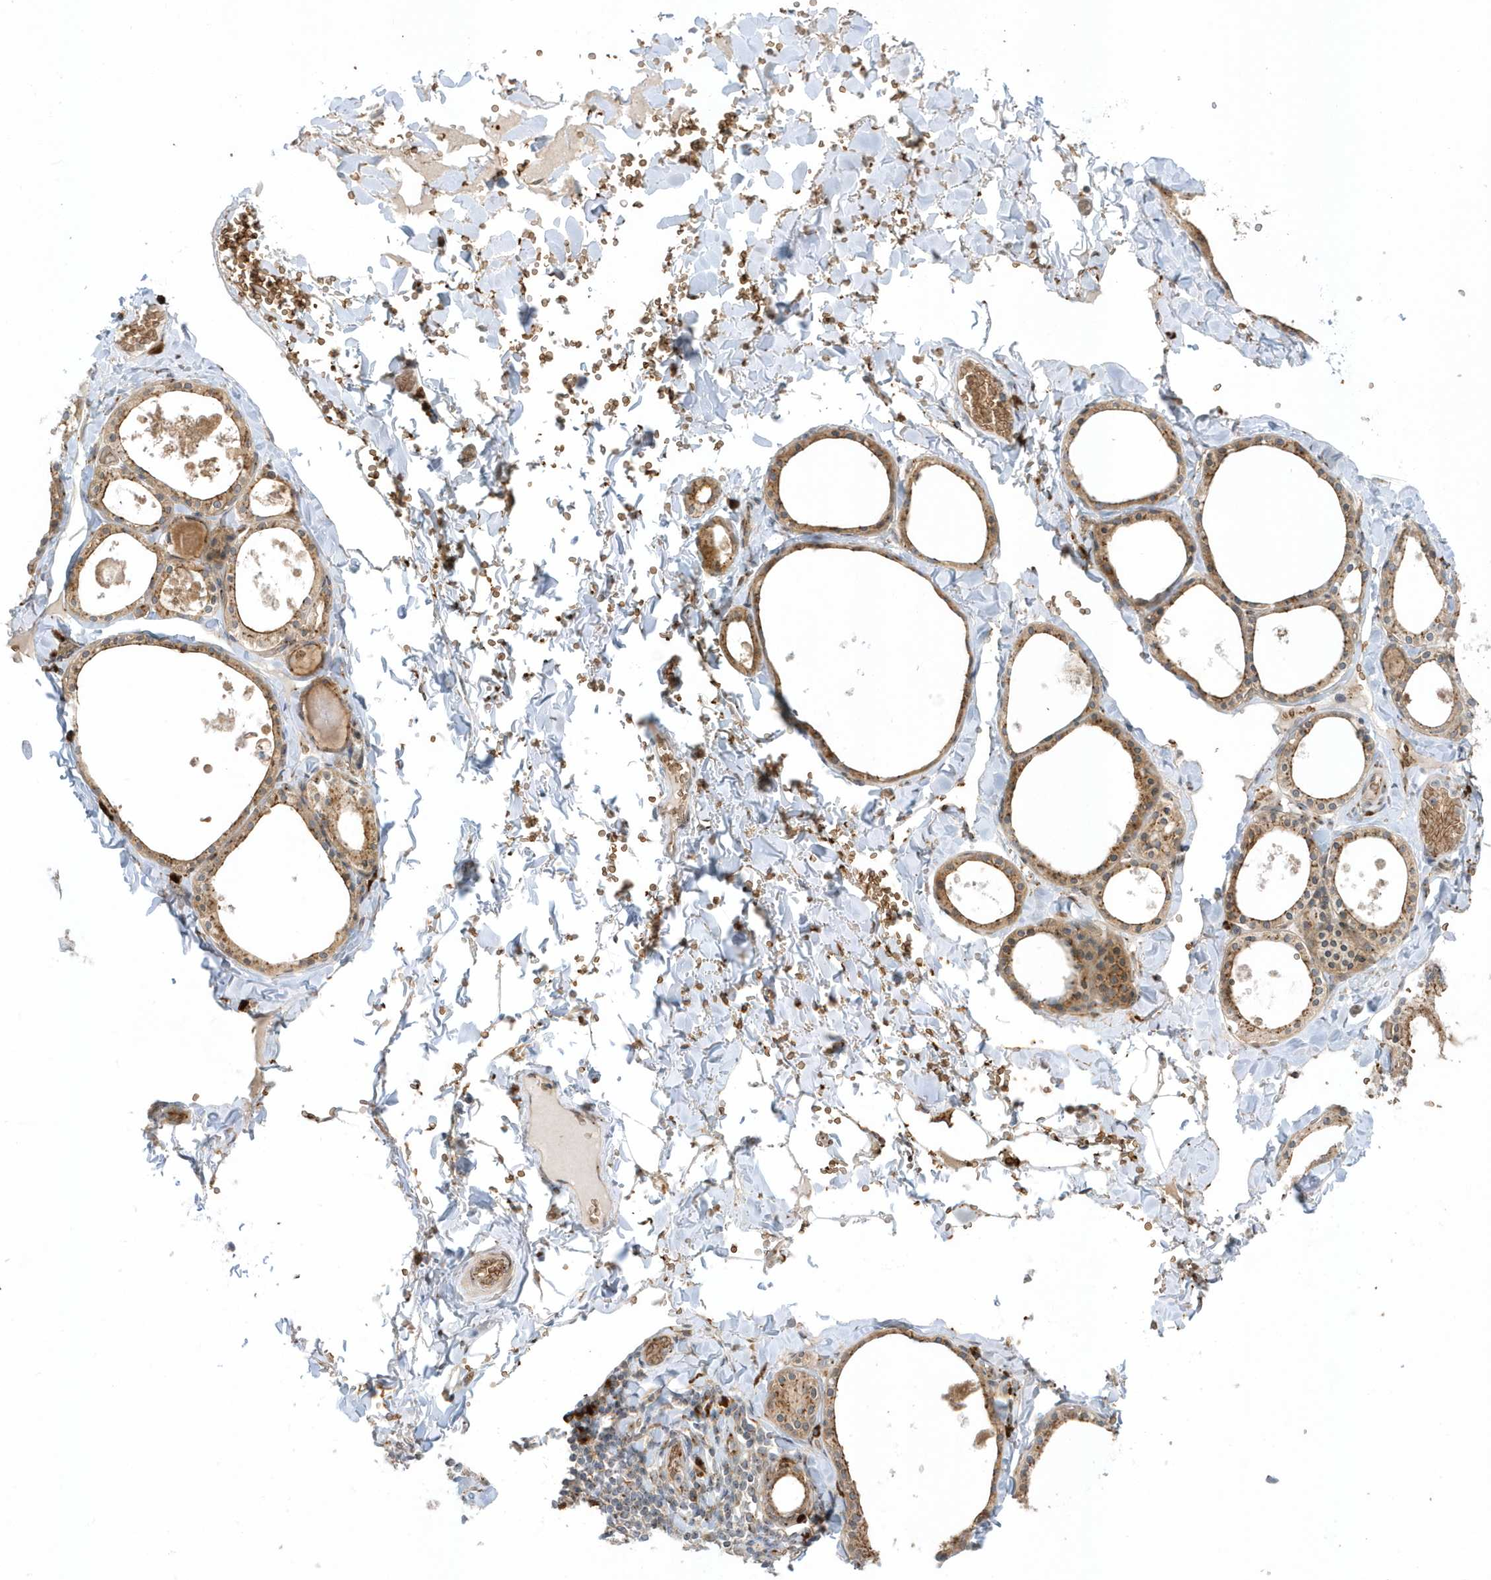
{"staining": {"intensity": "moderate", "quantity": ">75%", "location": "cytoplasmic/membranous"}, "tissue": "thyroid gland", "cell_type": "Glandular cells", "image_type": "normal", "snomed": [{"axis": "morphology", "description": "Normal tissue, NOS"}, {"axis": "topography", "description": "Thyroid gland"}], "caption": "This micrograph shows immunohistochemistry (IHC) staining of benign thyroid gland, with medium moderate cytoplasmic/membranous staining in approximately >75% of glandular cells.", "gene": "RPP40", "patient": {"sex": "male", "age": 56}}